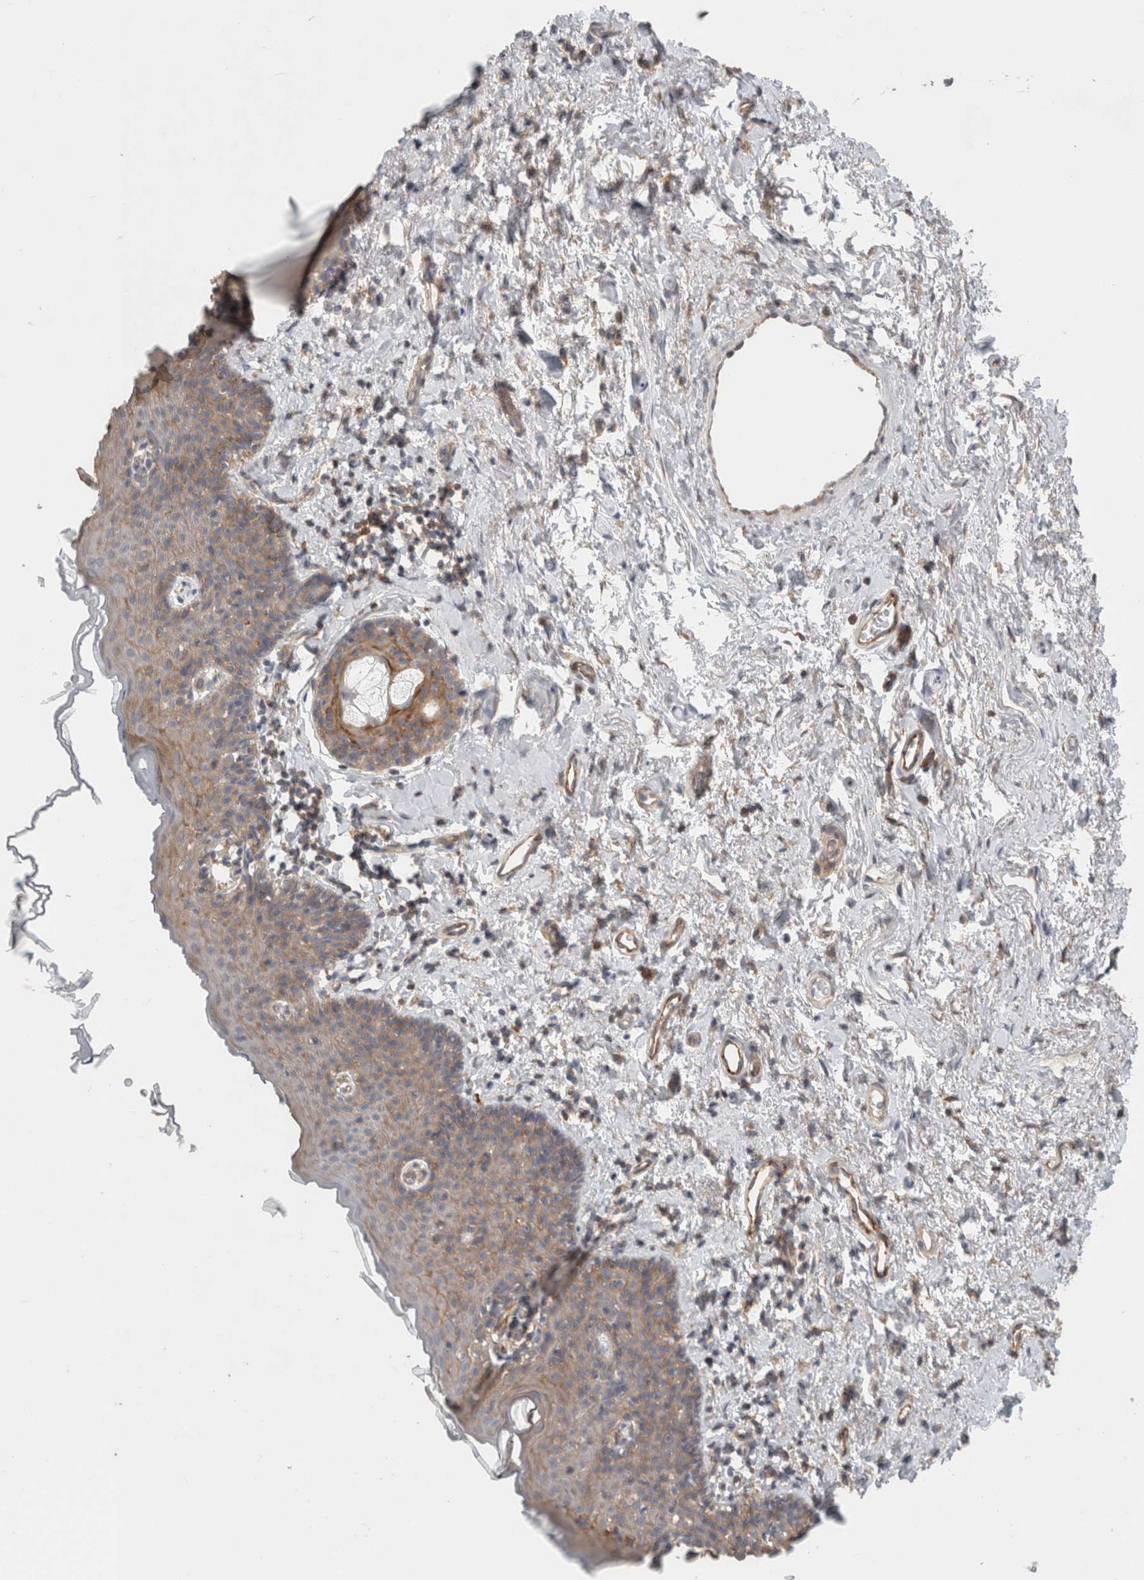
{"staining": {"intensity": "moderate", "quantity": "25%-75%", "location": "cytoplasmic/membranous"}, "tissue": "skin", "cell_type": "Epidermal cells", "image_type": "normal", "snomed": [{"axis": "morphology", "description": "Normal tissue, NOS"}, {"axis": "topography", "description": "Vulva"}], "caption": "An IHC micrograph of normal tissue is shown. Protein staining in brown highlights moderate cytoplasmic/membranous positivity in skin within epidermal cells.", "gene": "RASAL2", "patient": {"sex": "female", "age": 66}}